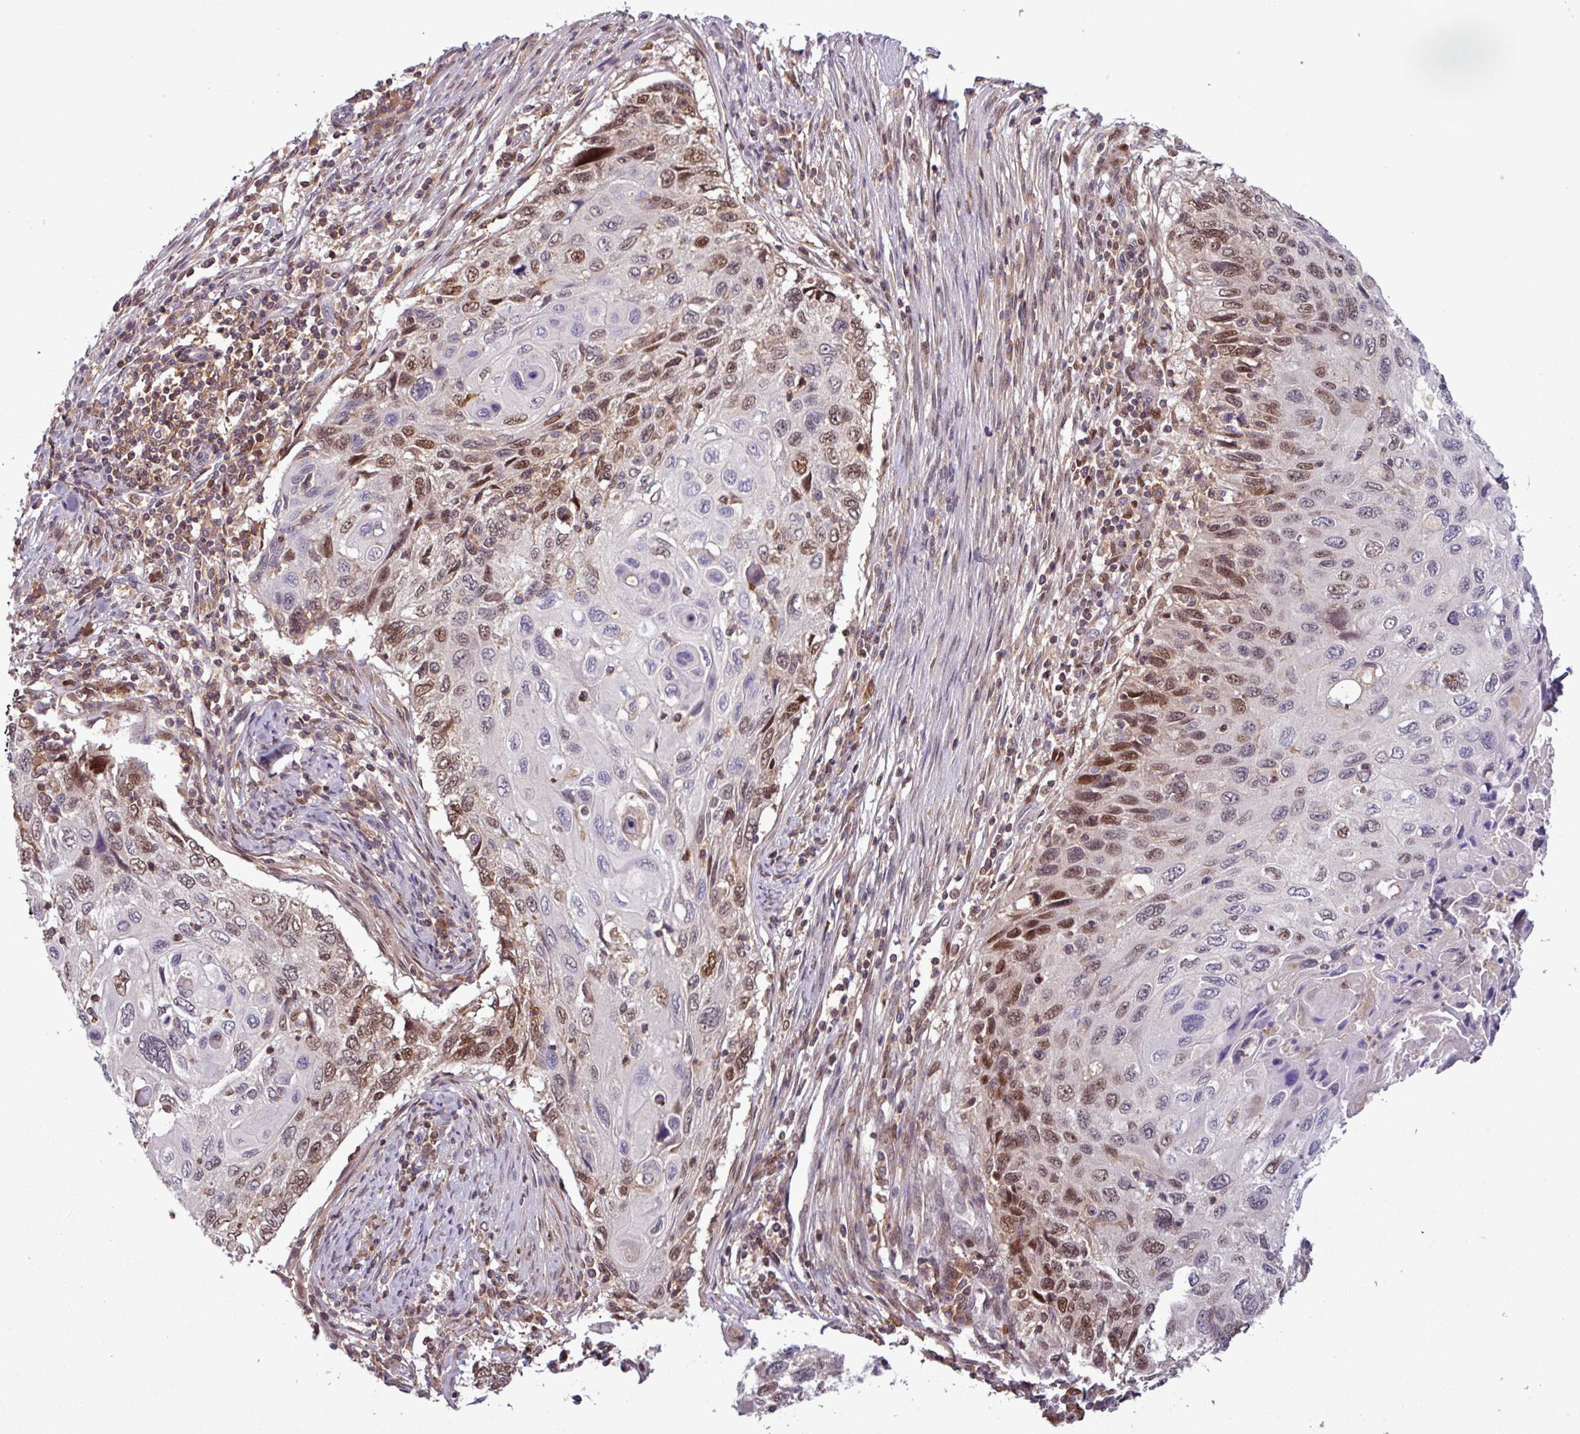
{"staining": {"intensity": "moderate", "quantity": "25%-75%", "location": "nuclear"}, "tissue": "cervical cancer", "cell_type": "Tumor cells", "image_type": "cancer", "snomed": [{"axis": "morphology", "description": "Squamous cell carcinoma, NOS"}, {"axis": "topography", "description": "Cervix"}], "caption": "A histopathology image showing moderate nuclear staining in about 25%-75% of tumor cells in cervical cancer, as visualized by brown immunohistochemical staining.", "gene": "PRRX1", "patient": {"sex": "female", "age": 70}}